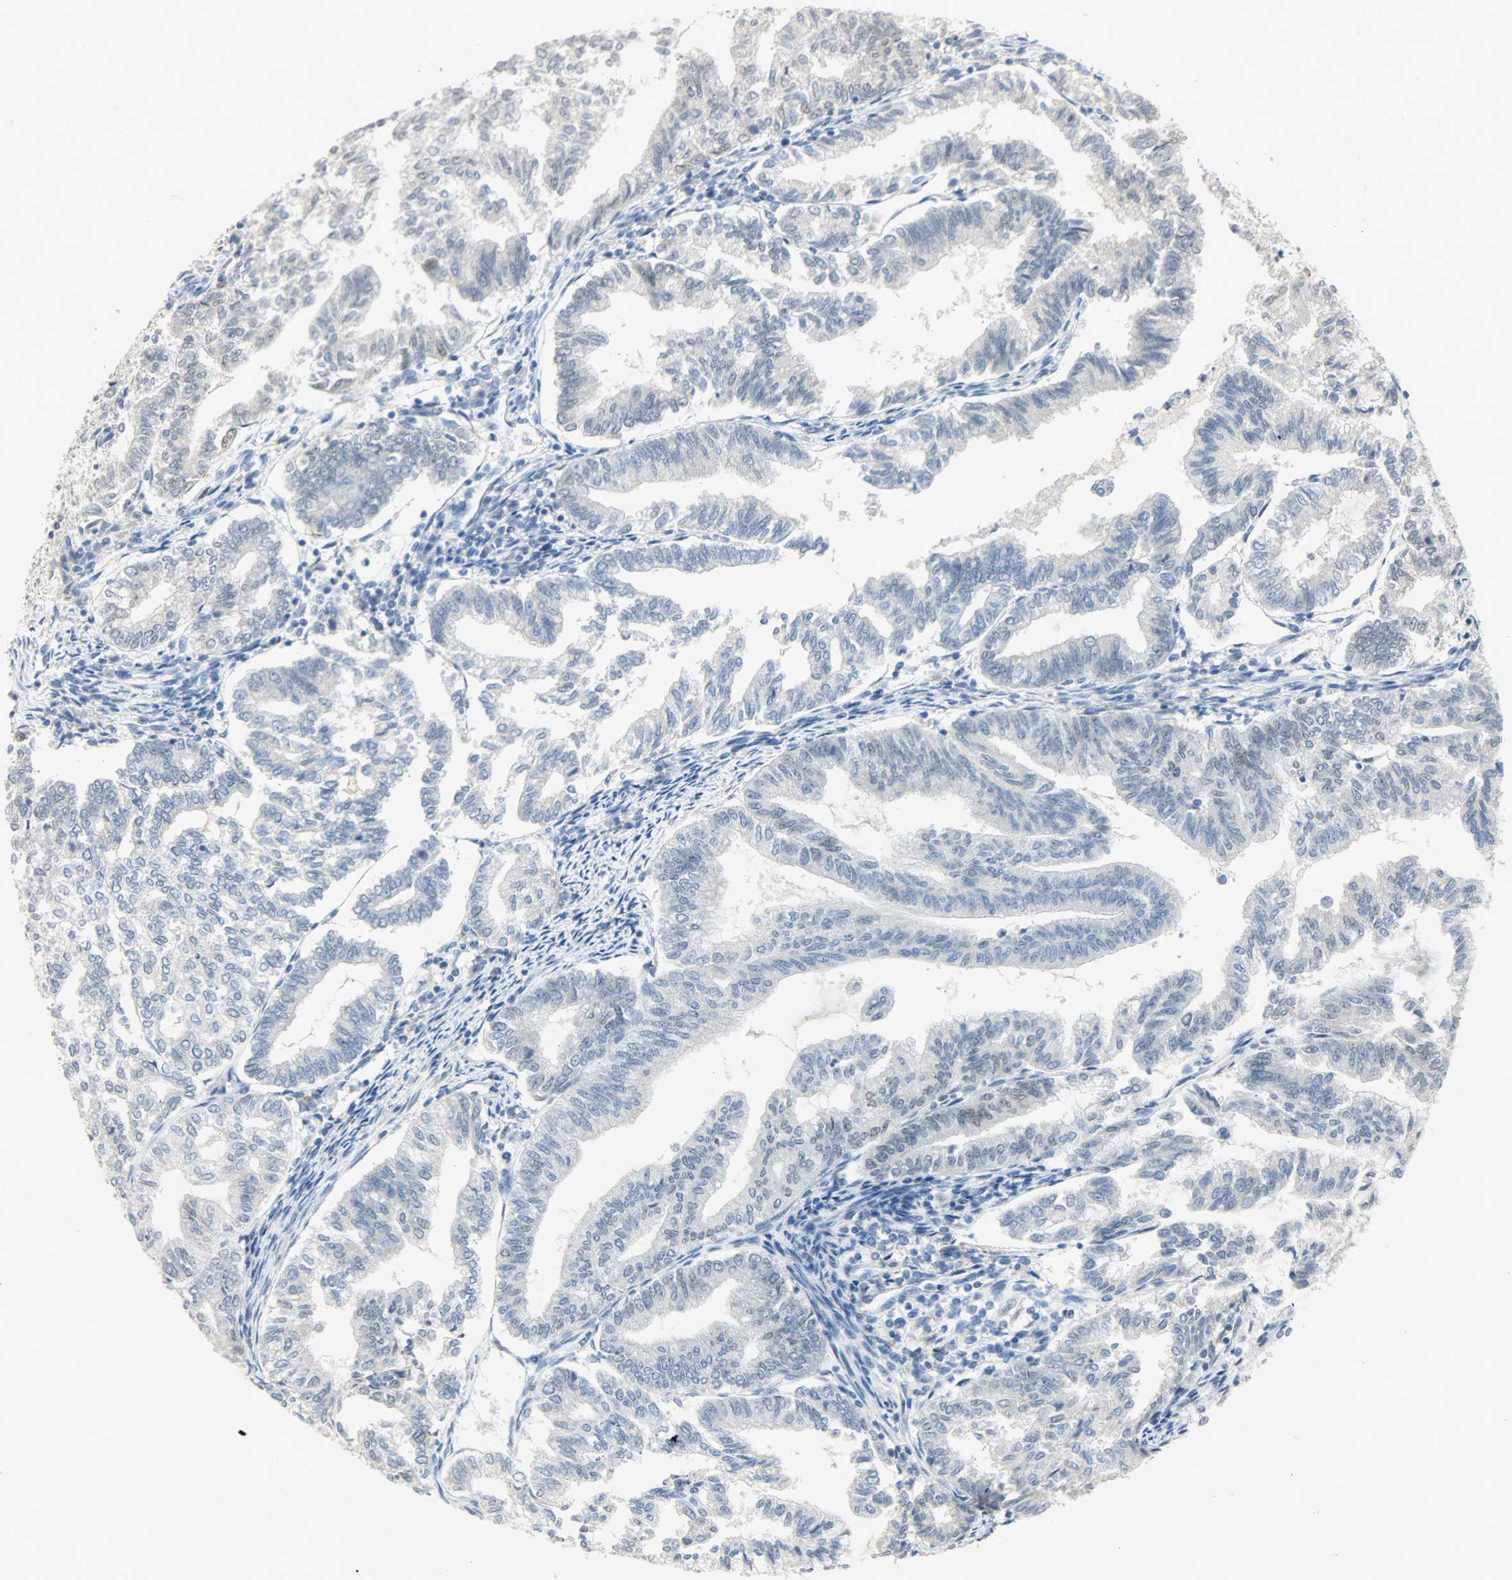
{"staining": {"intensity": "negative", "quantity": "none", "location": "none"}, "tissue": "endometrial cancer", "cell_type": "Tumor cells", "image_type": "cancer", "snomed": [{"axis": "morphology", "description": "Adenocarcinoma, NOS"}, {"axis": "topography", "description": "Endometrium"}], "caption": "Photomicrograph shows no protein staining in tumor cells of adenocarcinoma (endometrial) tissue. (IHC, brightfield microscopy, high magnification).", "gene": "PPARG", "patient": {"sex": "female", "age": 79}}